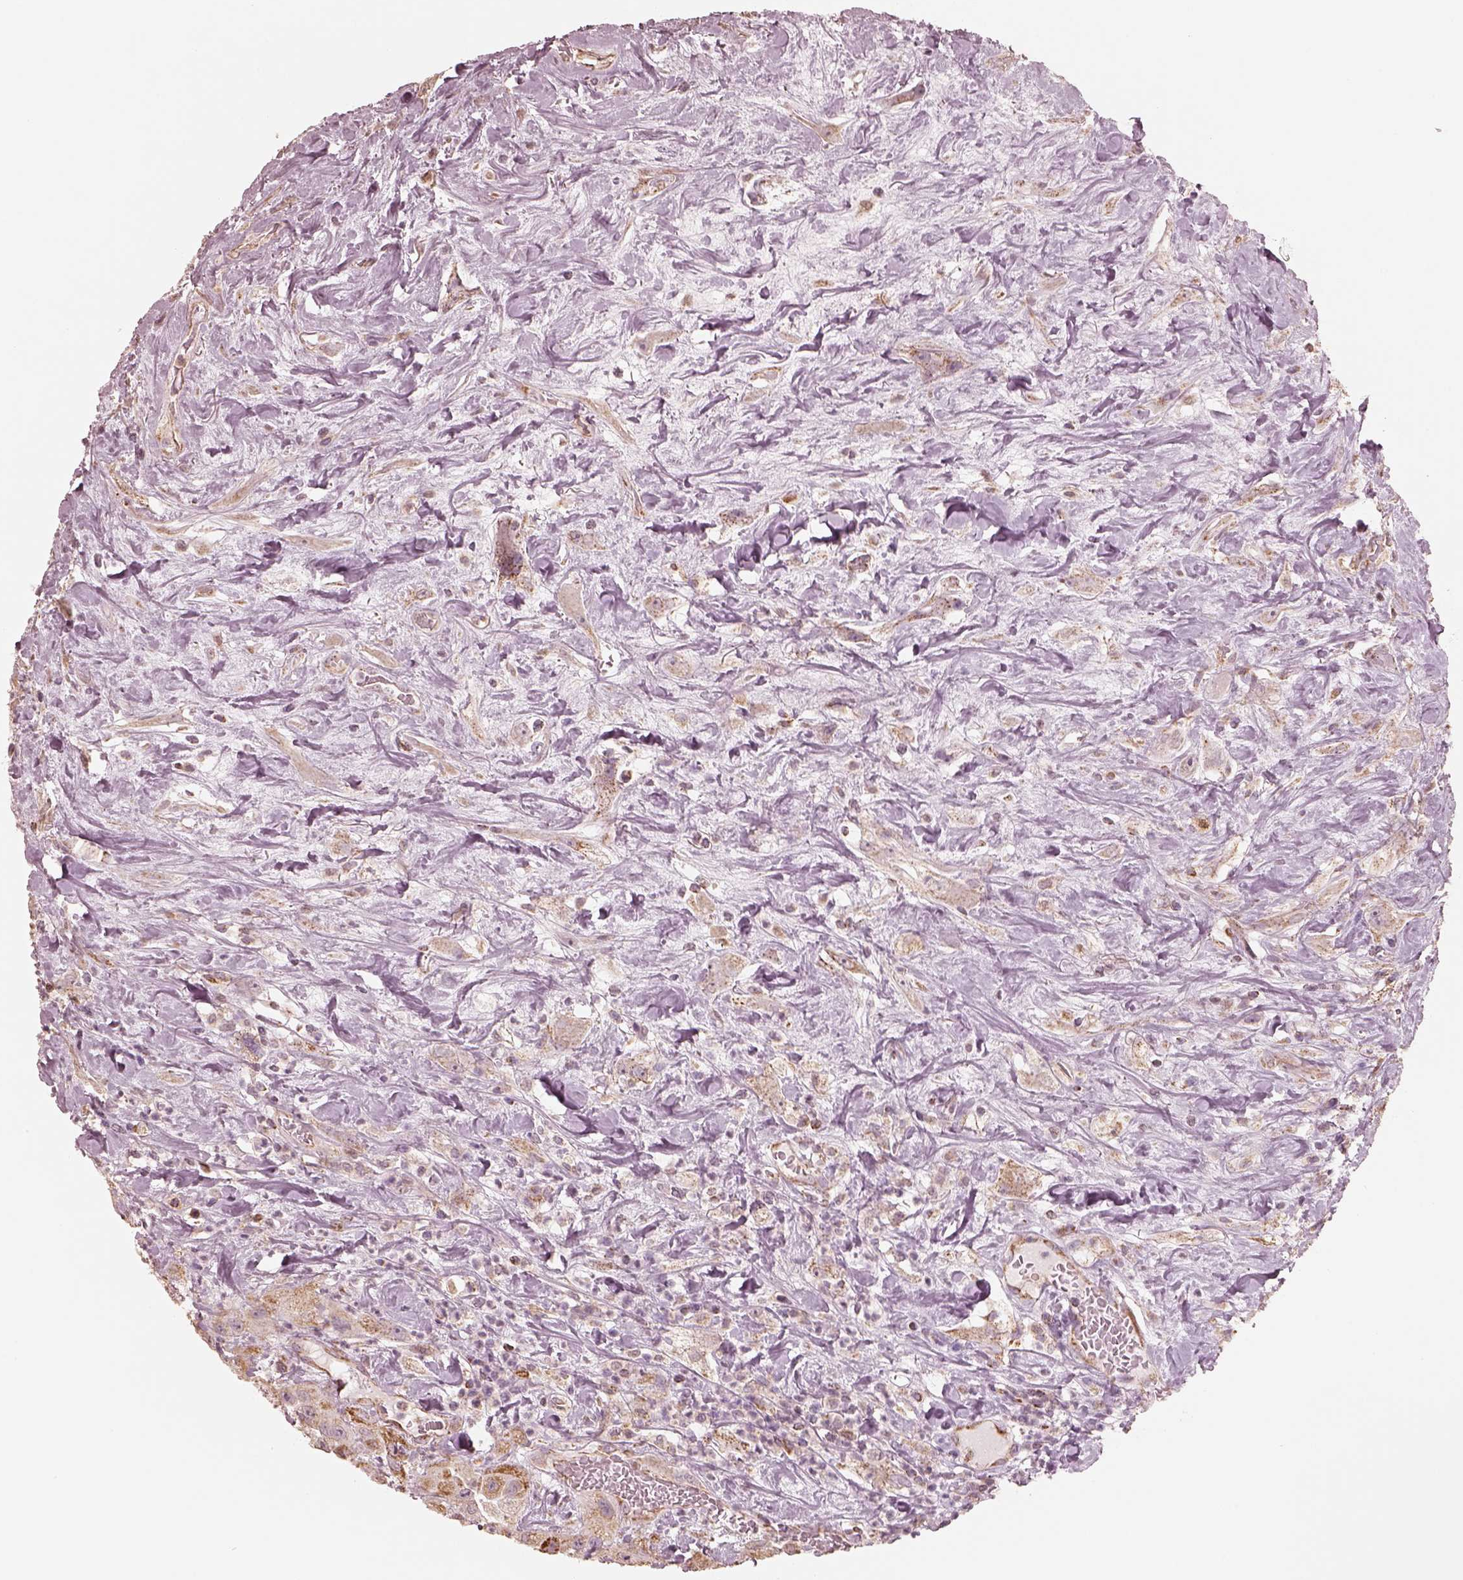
{"staining": {"intensity": "moderate", "quantity": ">75%", "location": "cytoplasmic/membranous"}, "tissue": "urothelial cancer", "cell_type": "Tumor cells", "image_type": "cancer", "snomed": [{"axis": "morphology", "description": "Urothelial carcinoma, High grade"}, {"axis": "topography", "description": "Urinary bladder"}], "caption": "DAB immunohistochemical staining of urothelial cancer displays moderate cytoplasmic/membranous protein expression in about >75% of tumor cells.", "gene": "ENTPD6", "patient": {"sex": "male", "age": 79}}